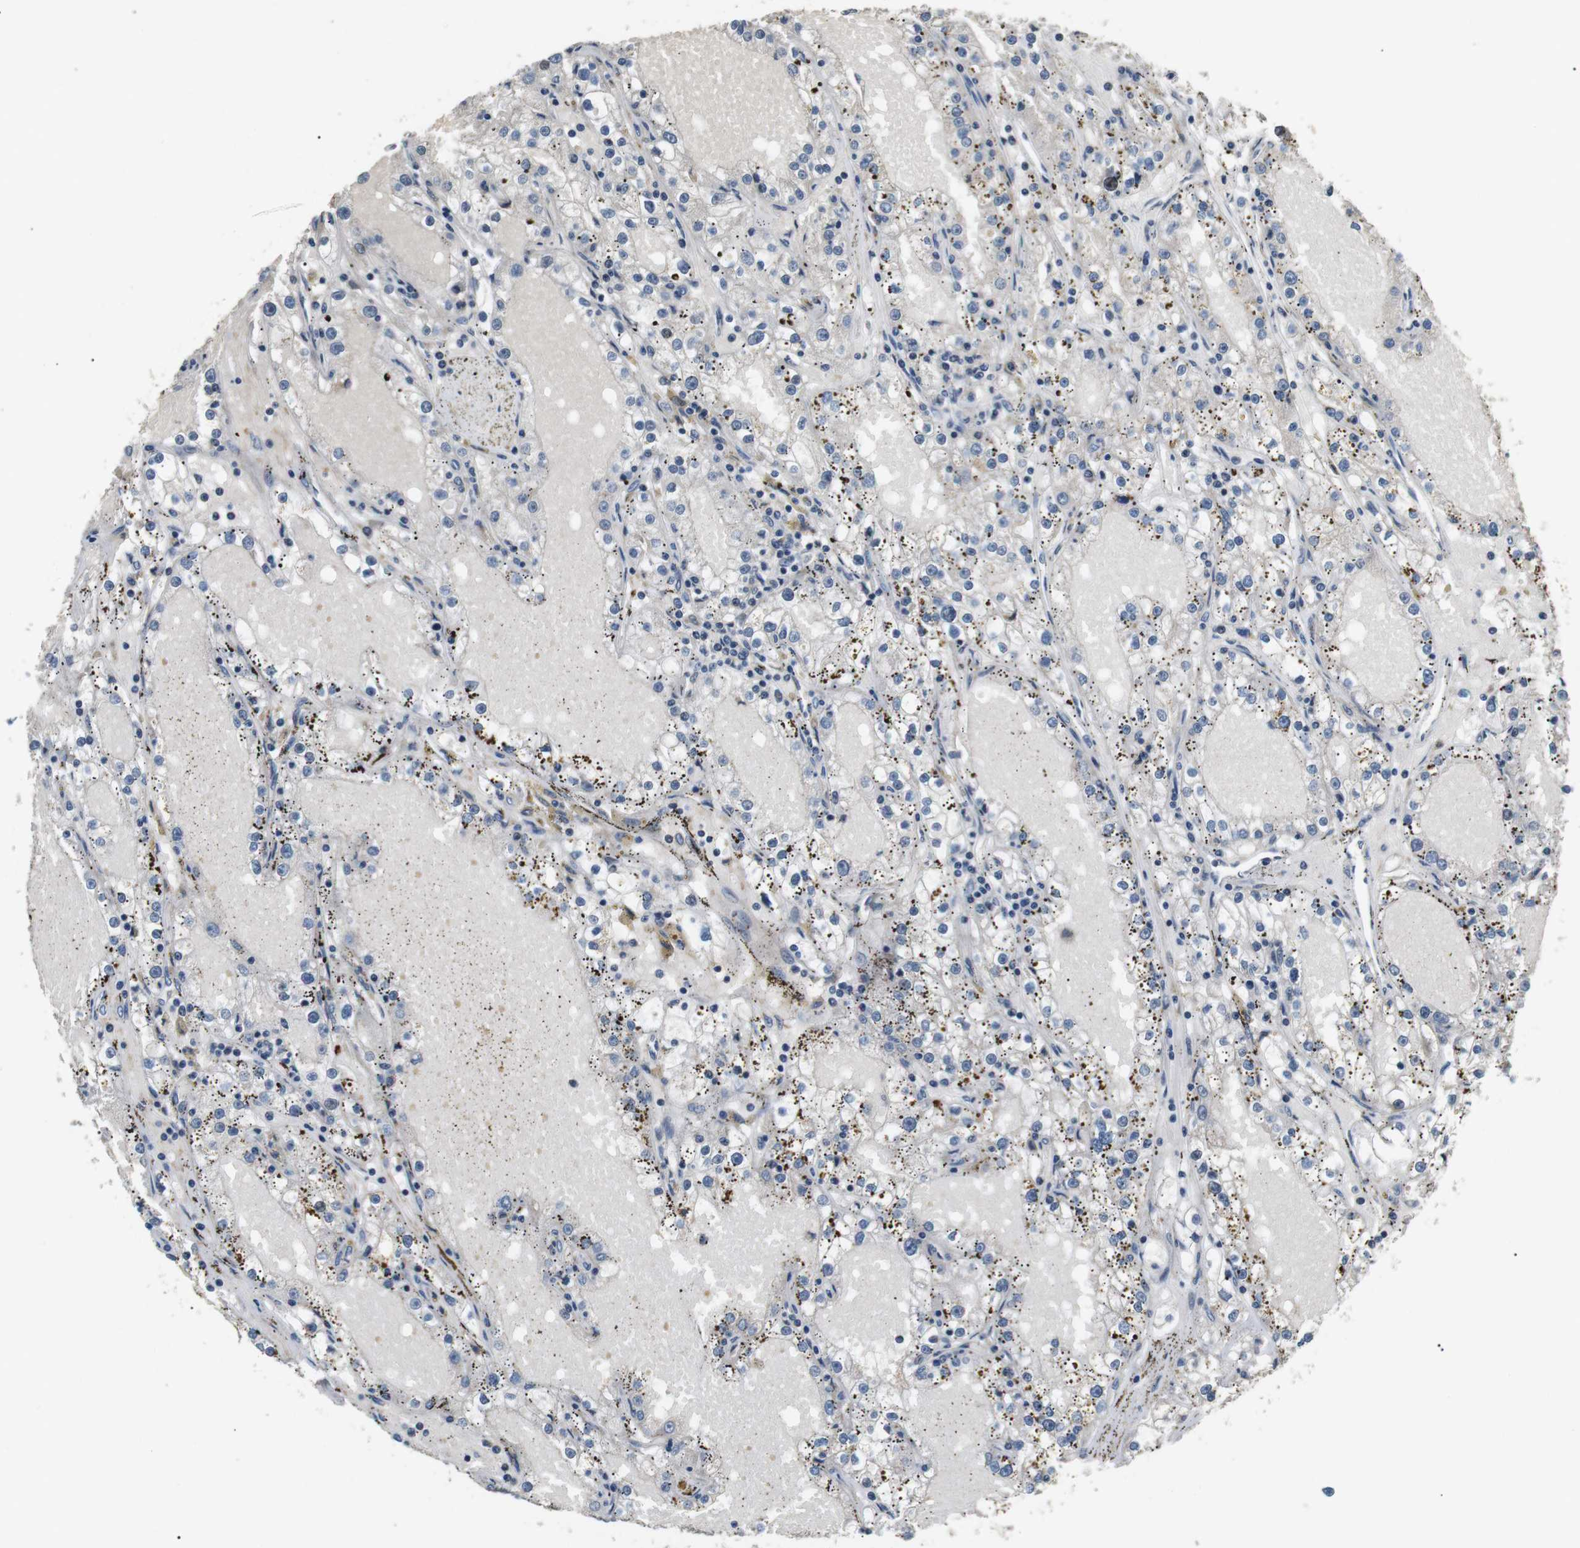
{"staining": {"intensity": "negative", "quantity": "none", "location": "none"}, "tissue": "renal cancer", "cell_type": "Tumor cells", "image_type": "cancer", "snomed": [{"axis": "morphology", "description": "Adenocarcinoma, NOS"}, {"axis": "topography", "description": "Kidney"}], "caption": "This is a photomicrograph of immunohistochemistry staining of adenocarcinoma (renal), which shows no positivity in tumor cells. (DAB (3,3'-diaminobenzidine) IHC visualized using brightfield microscopy, high magnification).", "gene": "HSPA13", "patient": {"sex": "male", "age": 56}}